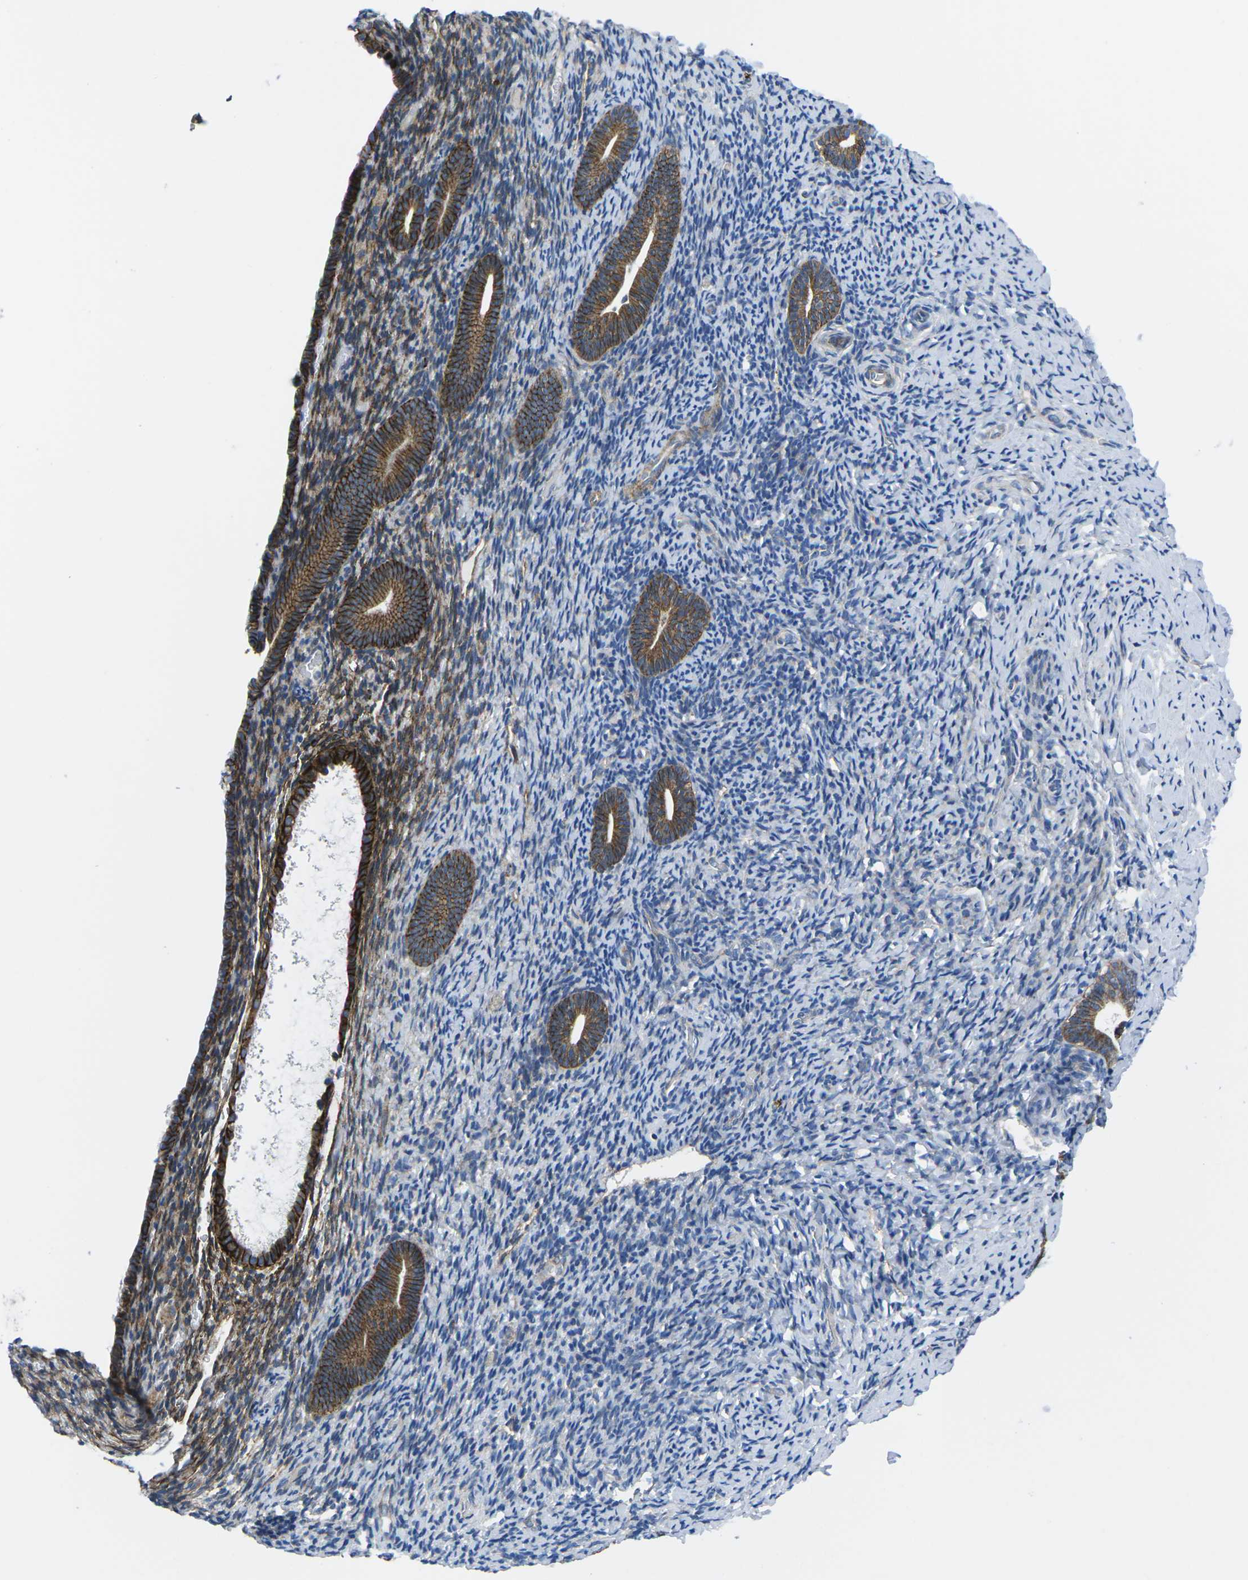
{"staining": {"intensity": "moderate", "quantity": "<25%", "location": "cytoplasmic/membranous"}, "tissue": "endometrium", "cell_type": "Cells in endometrial stroma", "image_type": "normal", "snomed": [{"axis": "morphology", "description": "Normal tissue, NOS"}, {"axis": "topography", "description": "Endometrium"}], "caption": "Immunohistochemical staining of benign endometrium reveals moderate cytoplasmic/membranous protein positivity in about <25% of cells in endometrial stroma.", "gene": "DLG1", "patient": {"sex": "female", "age": 51}}